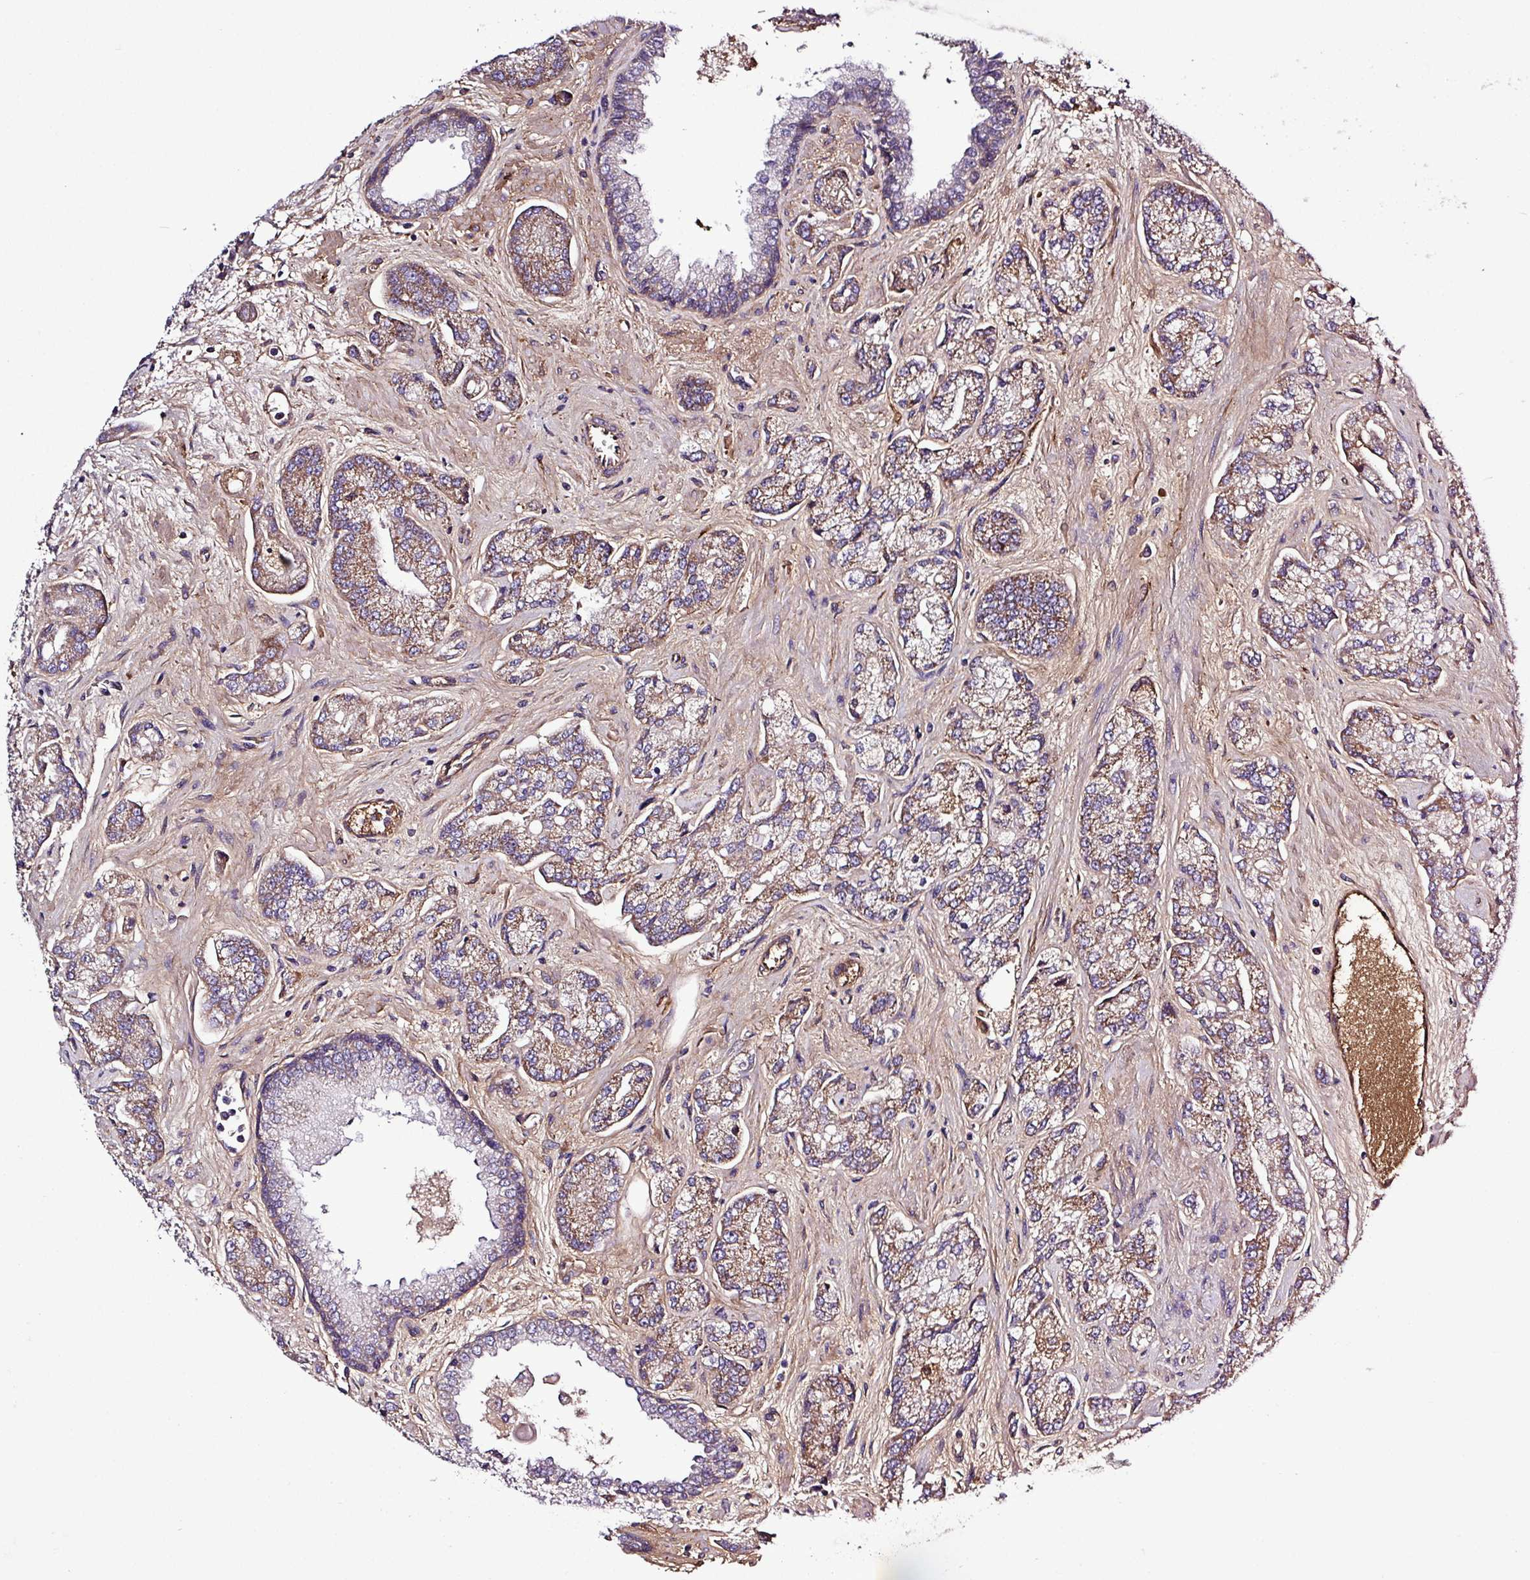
{"staining": {"intensity": "weak", "quantity": ">75%", "location": "cytoplasmic/membranous"}, "tissue": "prostate cancer", "cell_type": "Tumor cells", "image_type": "cancer", "snomed": [{"axis": "morphology", "description": "Adenocarcinoma, High grade"}, {"axis": "topography", "description": "Prostate"}], "caption": "Human high-grade adenocarcinoma (prostate) stained with a protein marker shows weak staining in tumor cells.", "gene": "CWH43", "patient": {"sex": "male", "age": 68}}